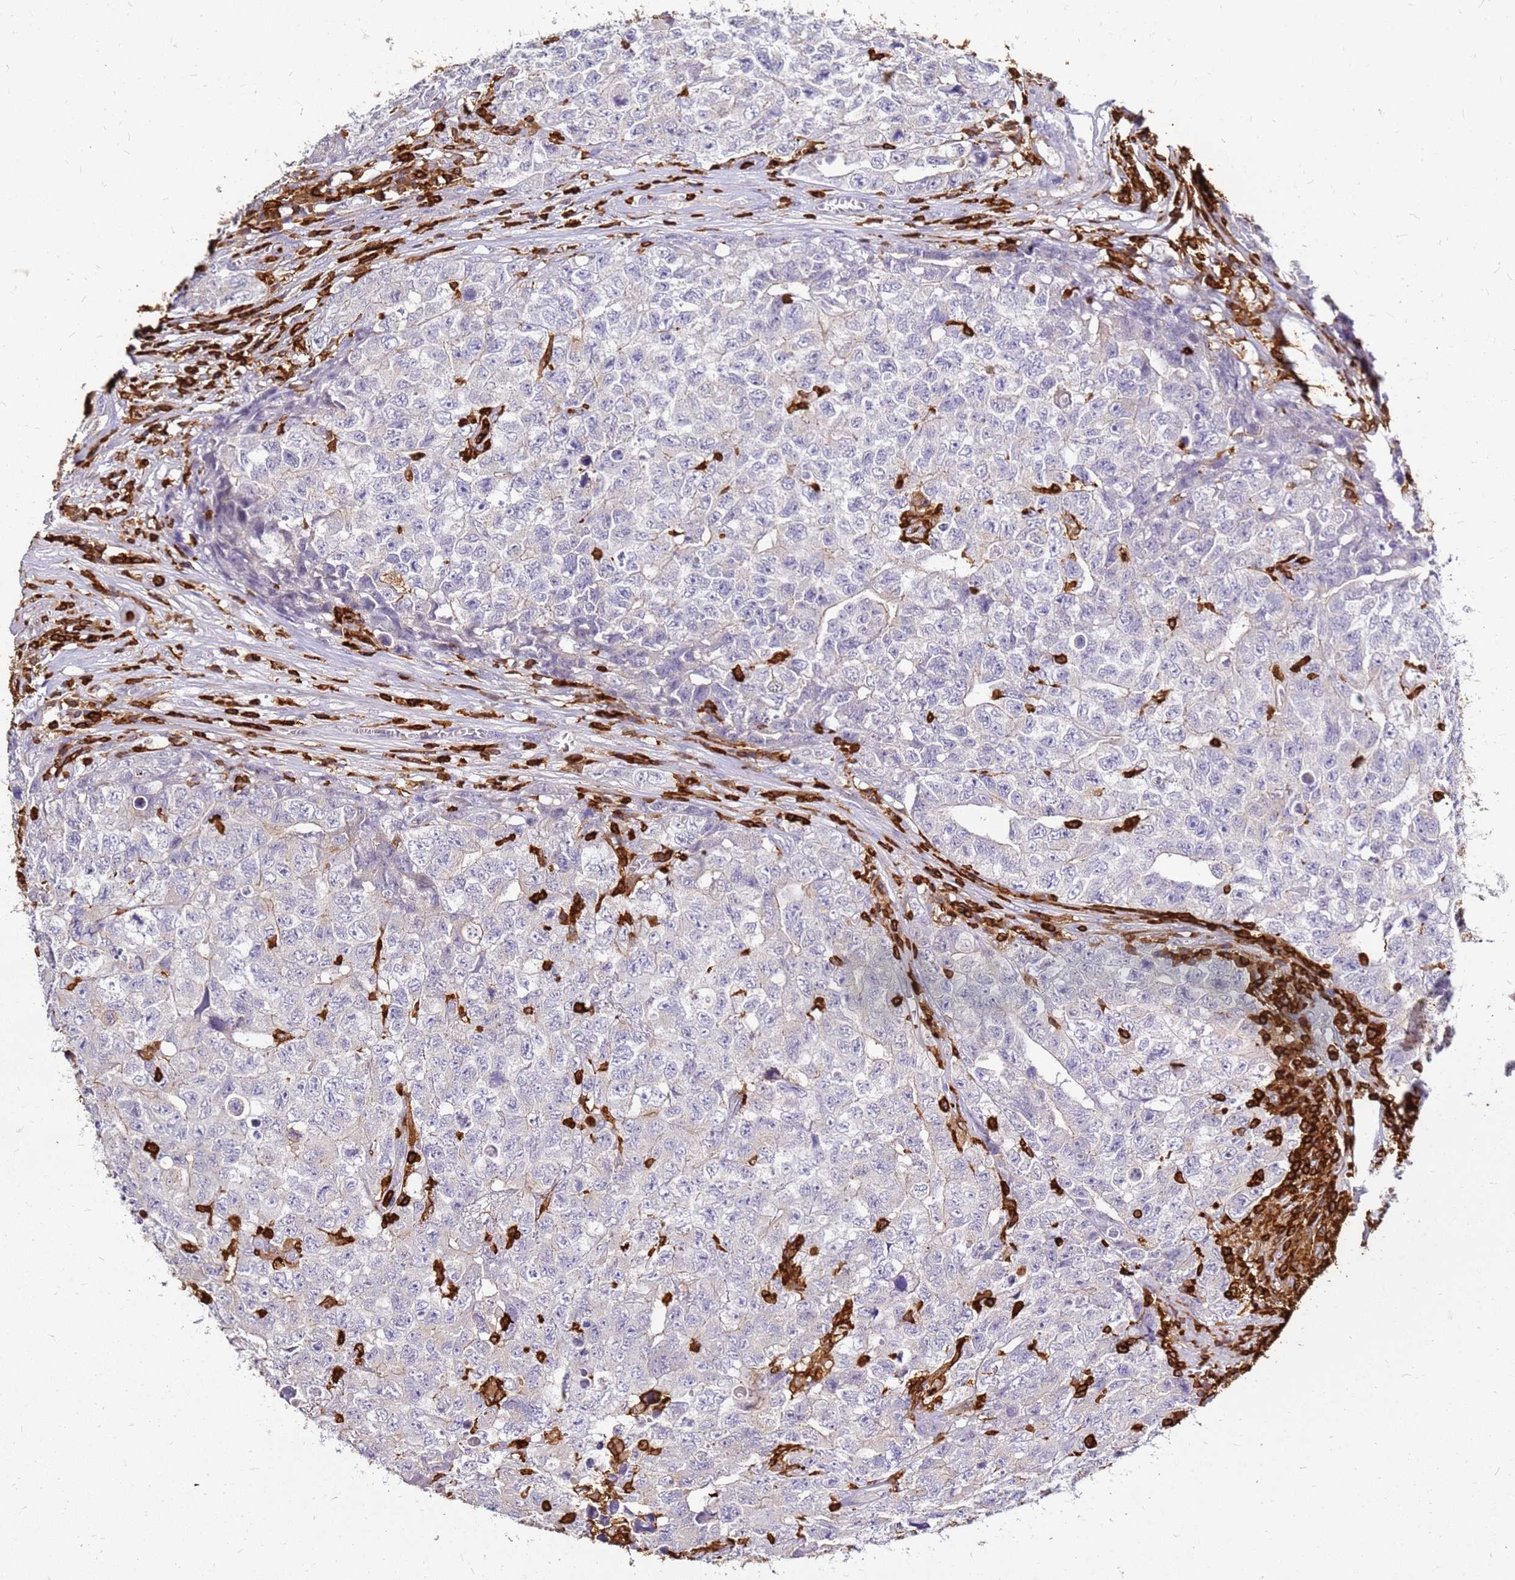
{"staining": {"intensity": "negative", "quantity": "none", "location": "none"}, "tissue": "testis cancer", "cell_type": "Tumor cells", "image_type": "cancer", "snomed": [{"axis": "morphology", "description": "Carcinoma, Embryonal, NOS"}, {"axis": "topography", "description": "Testis"}], "caption": "Tumor cells are negative for protein expression in human embryonal carcinoma (testis).", "gene": "CORO1A", "patient": {"sex": "male", "age": 31}}